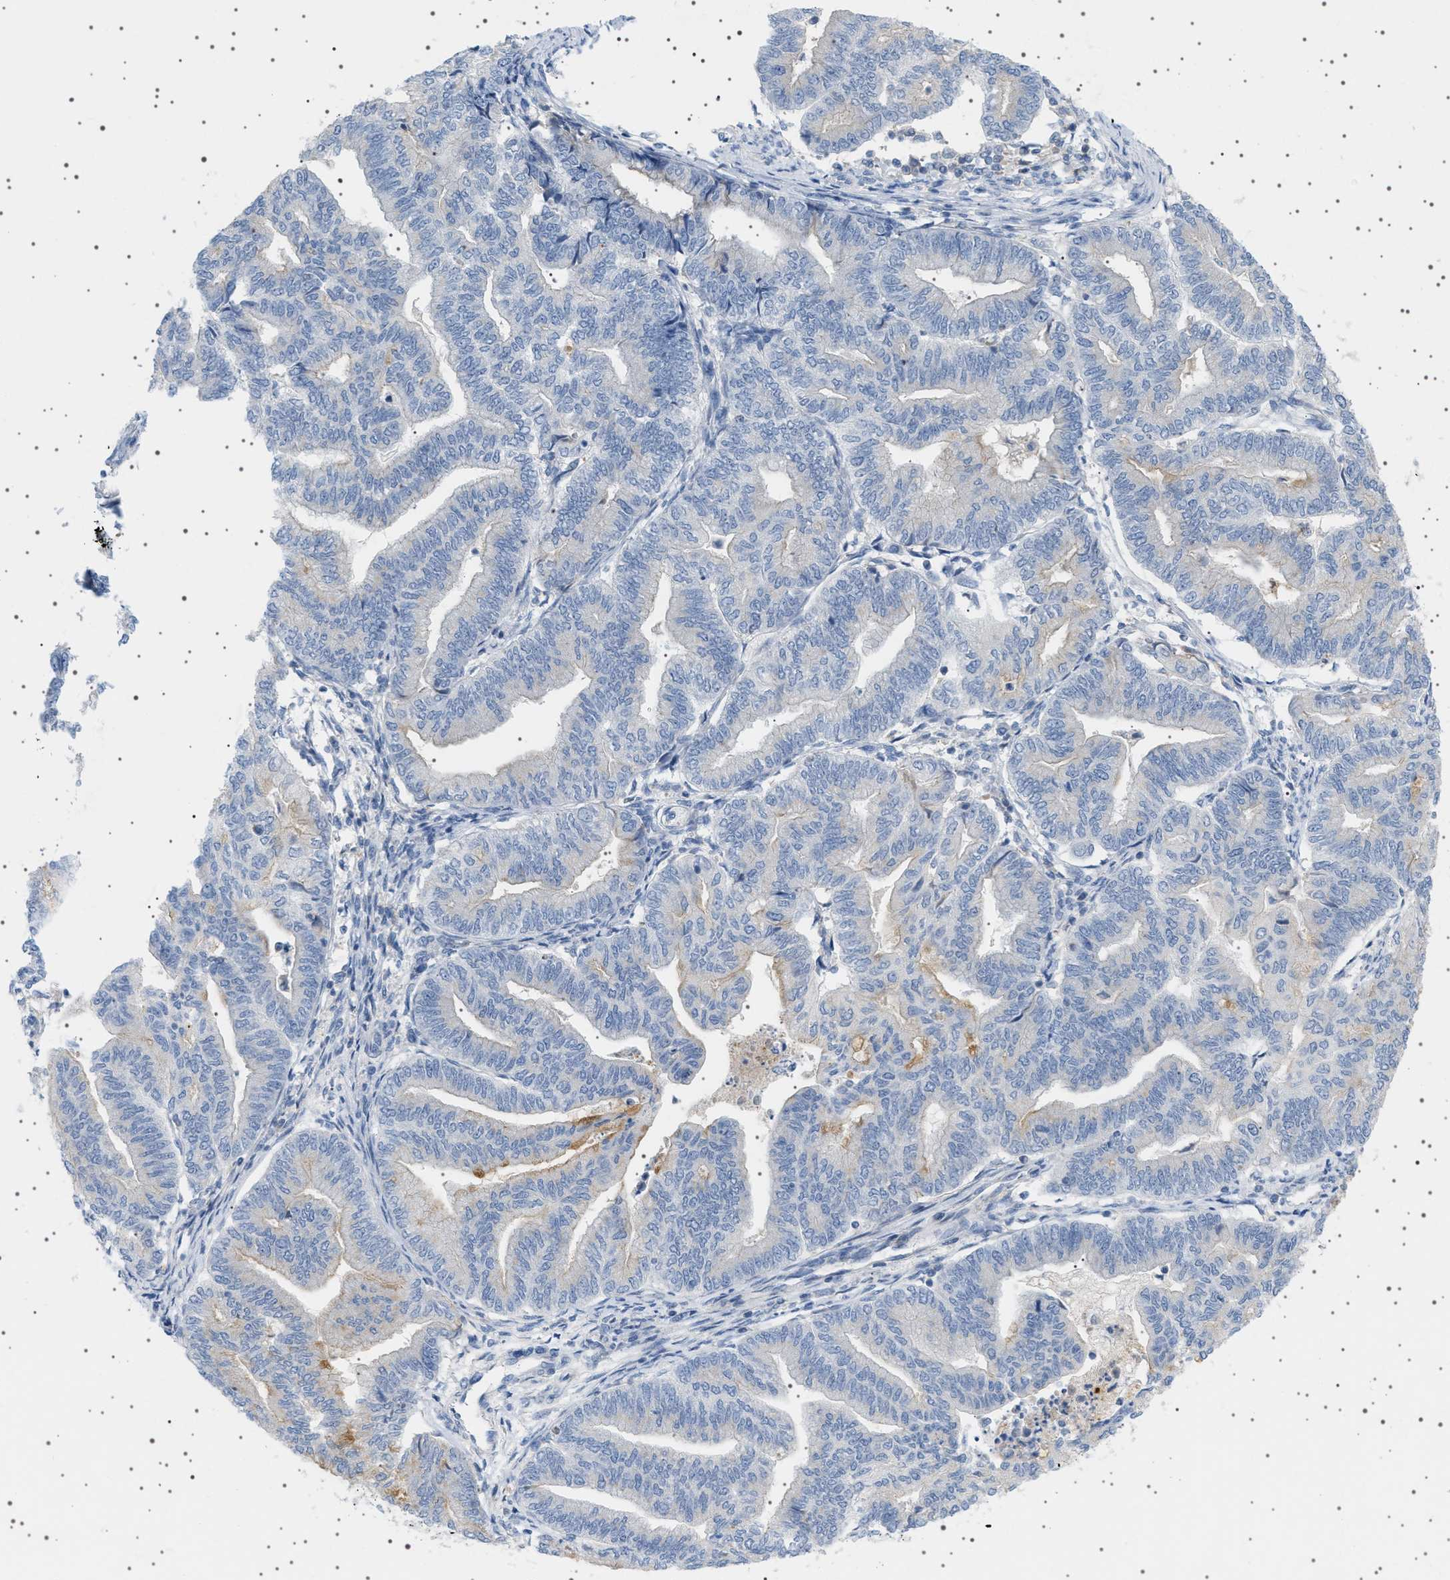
{"staining": {"intensity": "weak", "quantity": "<25%", "location": "cytoplasmic/membranous"}, "tissue": "endometrial cancer", "cell_type": "Tumor cells", "image_type": "cancer", "snomed": [{"axis": "morphology", "description": "Adenocarcinoma, NOS"}, {"axis": "topography", "description": "Endometrium"}], "caption": "This is an immunohistochemistry image of human endometrial cancer (adenocarcinoma). There is no positivity in tumor cells.", "gene": "ADCY10", "patient": {"sex": "female", "age": 79}}